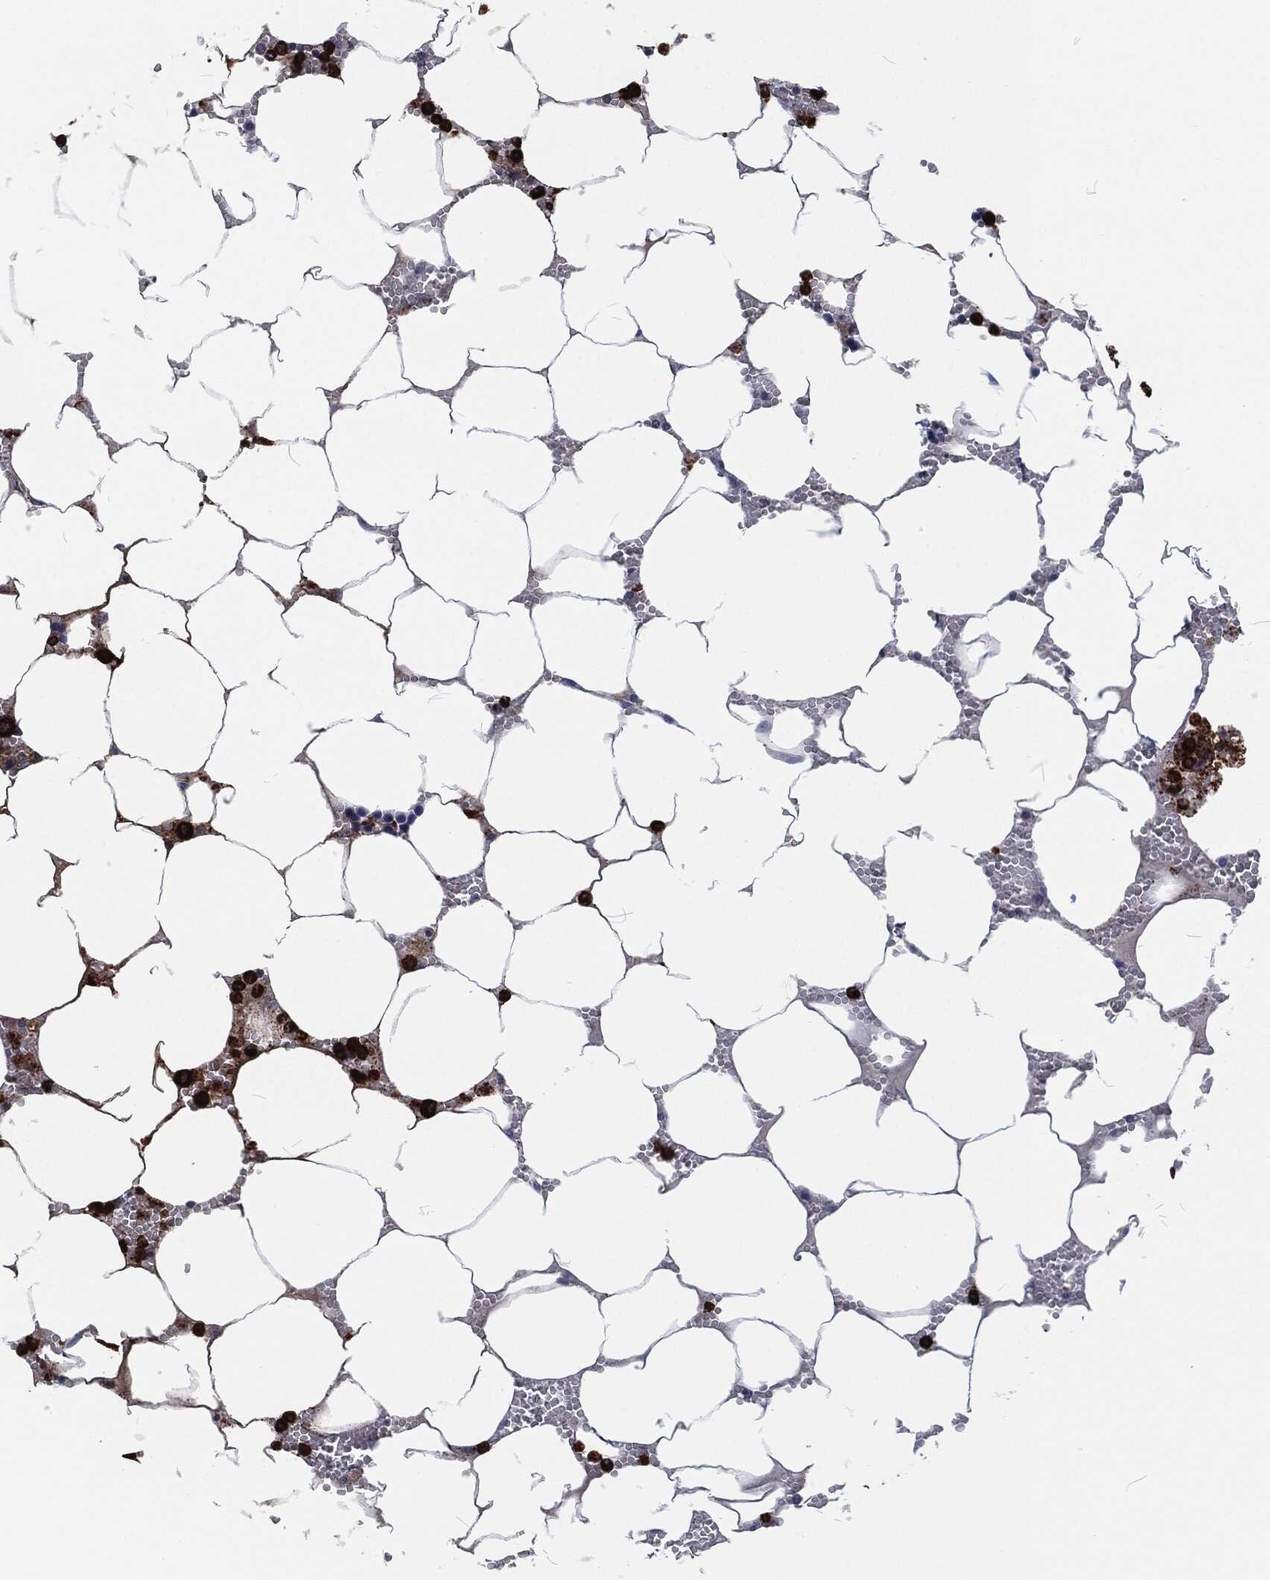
{"staining": {"intensity": "strong", "quantity": "25%-75%", "location": "cytoplasmic/membranous"}, "tissue": "bone marrow", "cell_type": "Hematopoietic cells", "image_type": "normal", "snomed": [{"axis": "morphology", "description": "Normal tissue, NOS"}, {"axis": "topography", "description": "Bone marrow"}], "caption": "Bone marrow stained for a protein exhibits strong cytoplasmic/membranous positivity in hematopoietic cells.", "gene": "MPO", "patient": {"sex": "female", "age": 64}}